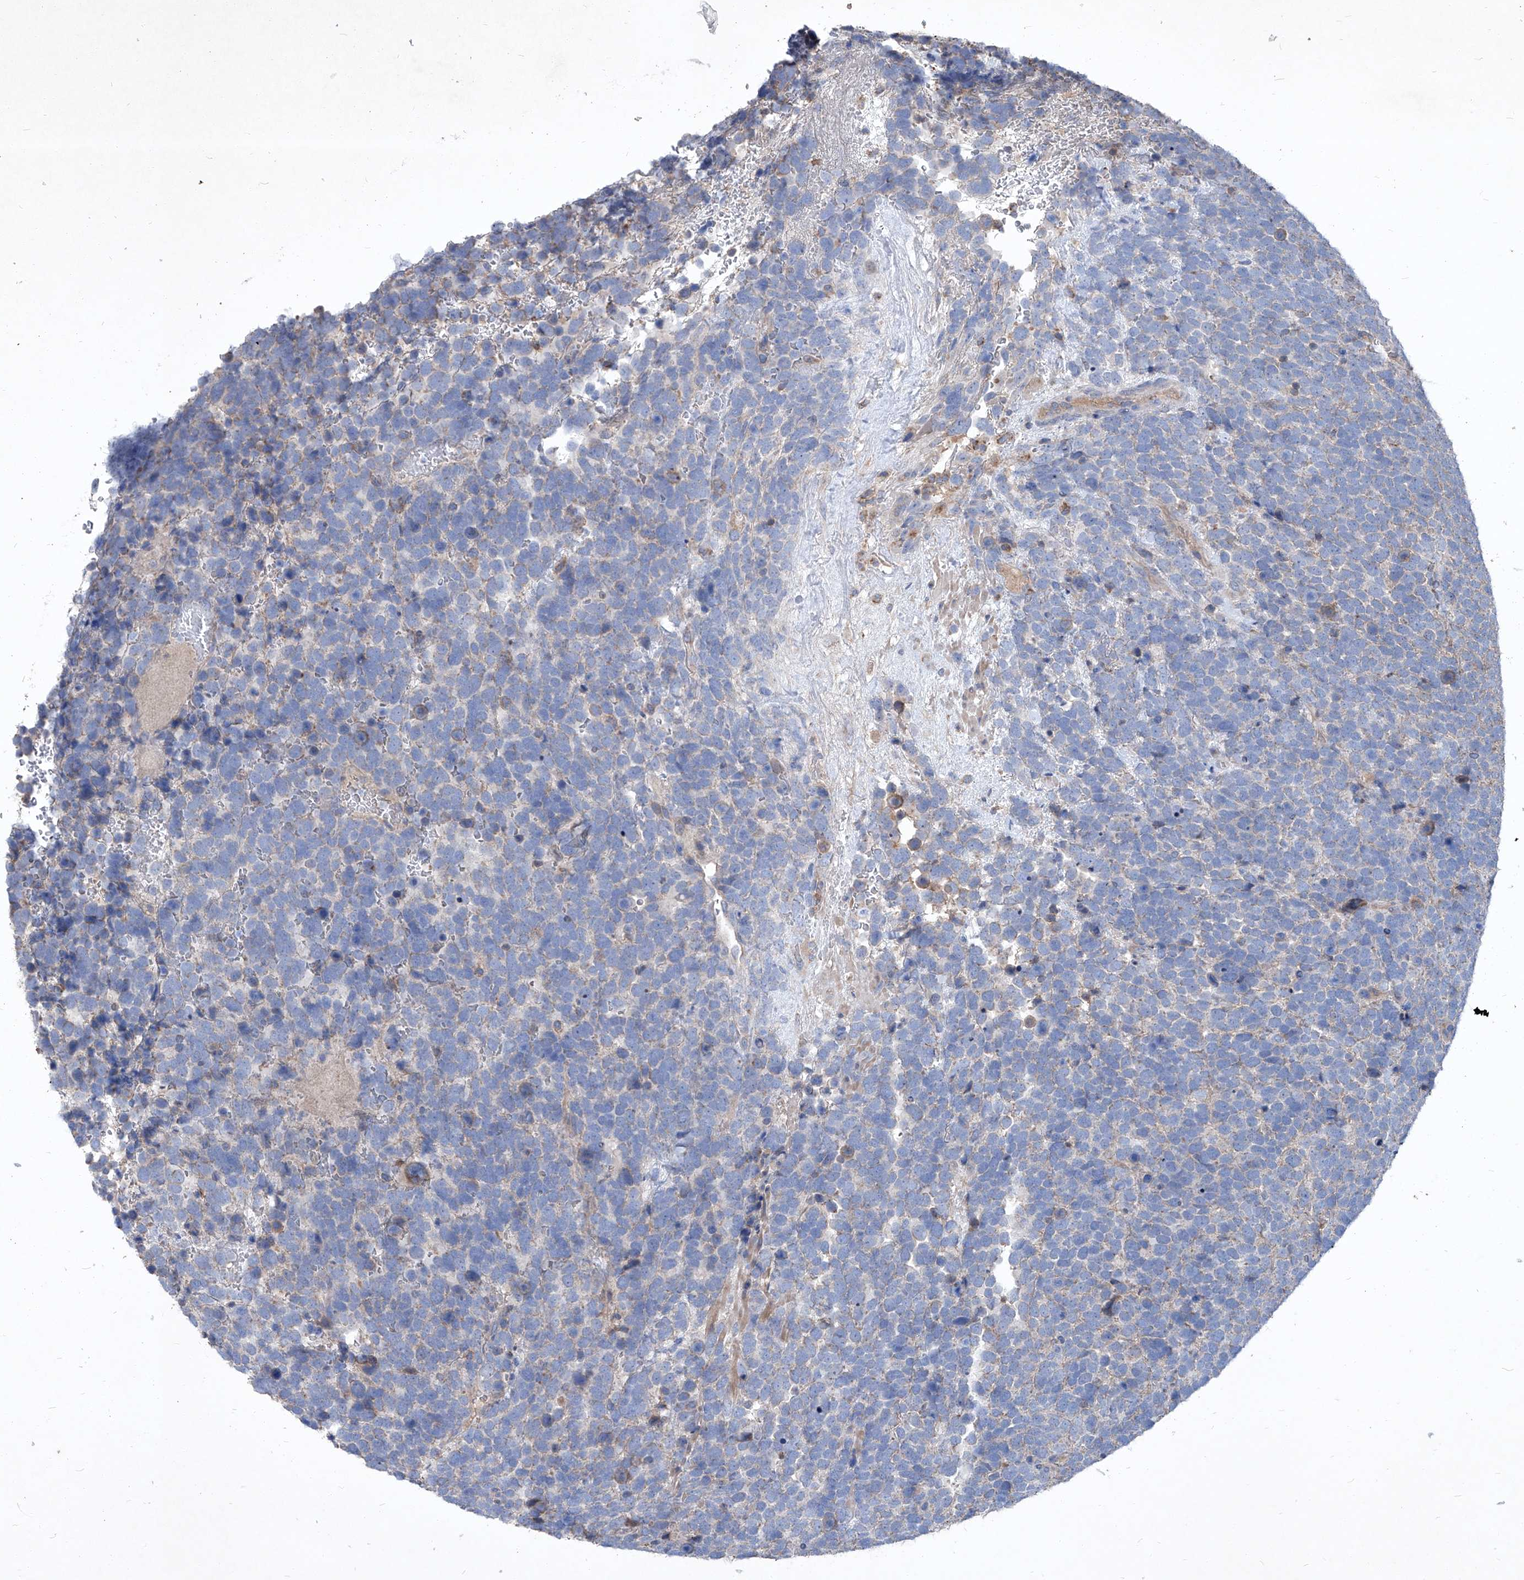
{"staining": {"intensity": "negative", "quantity": "none", "location": "none"}, "tissue": "urothelial cancer", "cell_type": "Tumor cells", "image_type": "cancer", "snomed": [{"axis": "morphology", "description": "Urothelial carcinoma, High grade"}, {"axis": "topography", "description": "Urinary bladder"}], "caption": "The immunohistochemistry (IHC) histopathology image has no significant staining in tumor cells of high-grade urothelial carcinoma tissue. (Brightfield microscopy of DAB (3,3'-diaminobenzidine) IHC at high magnification).", "gene": "EPHA8", "patient": {"sex": "female", "age": 82}}